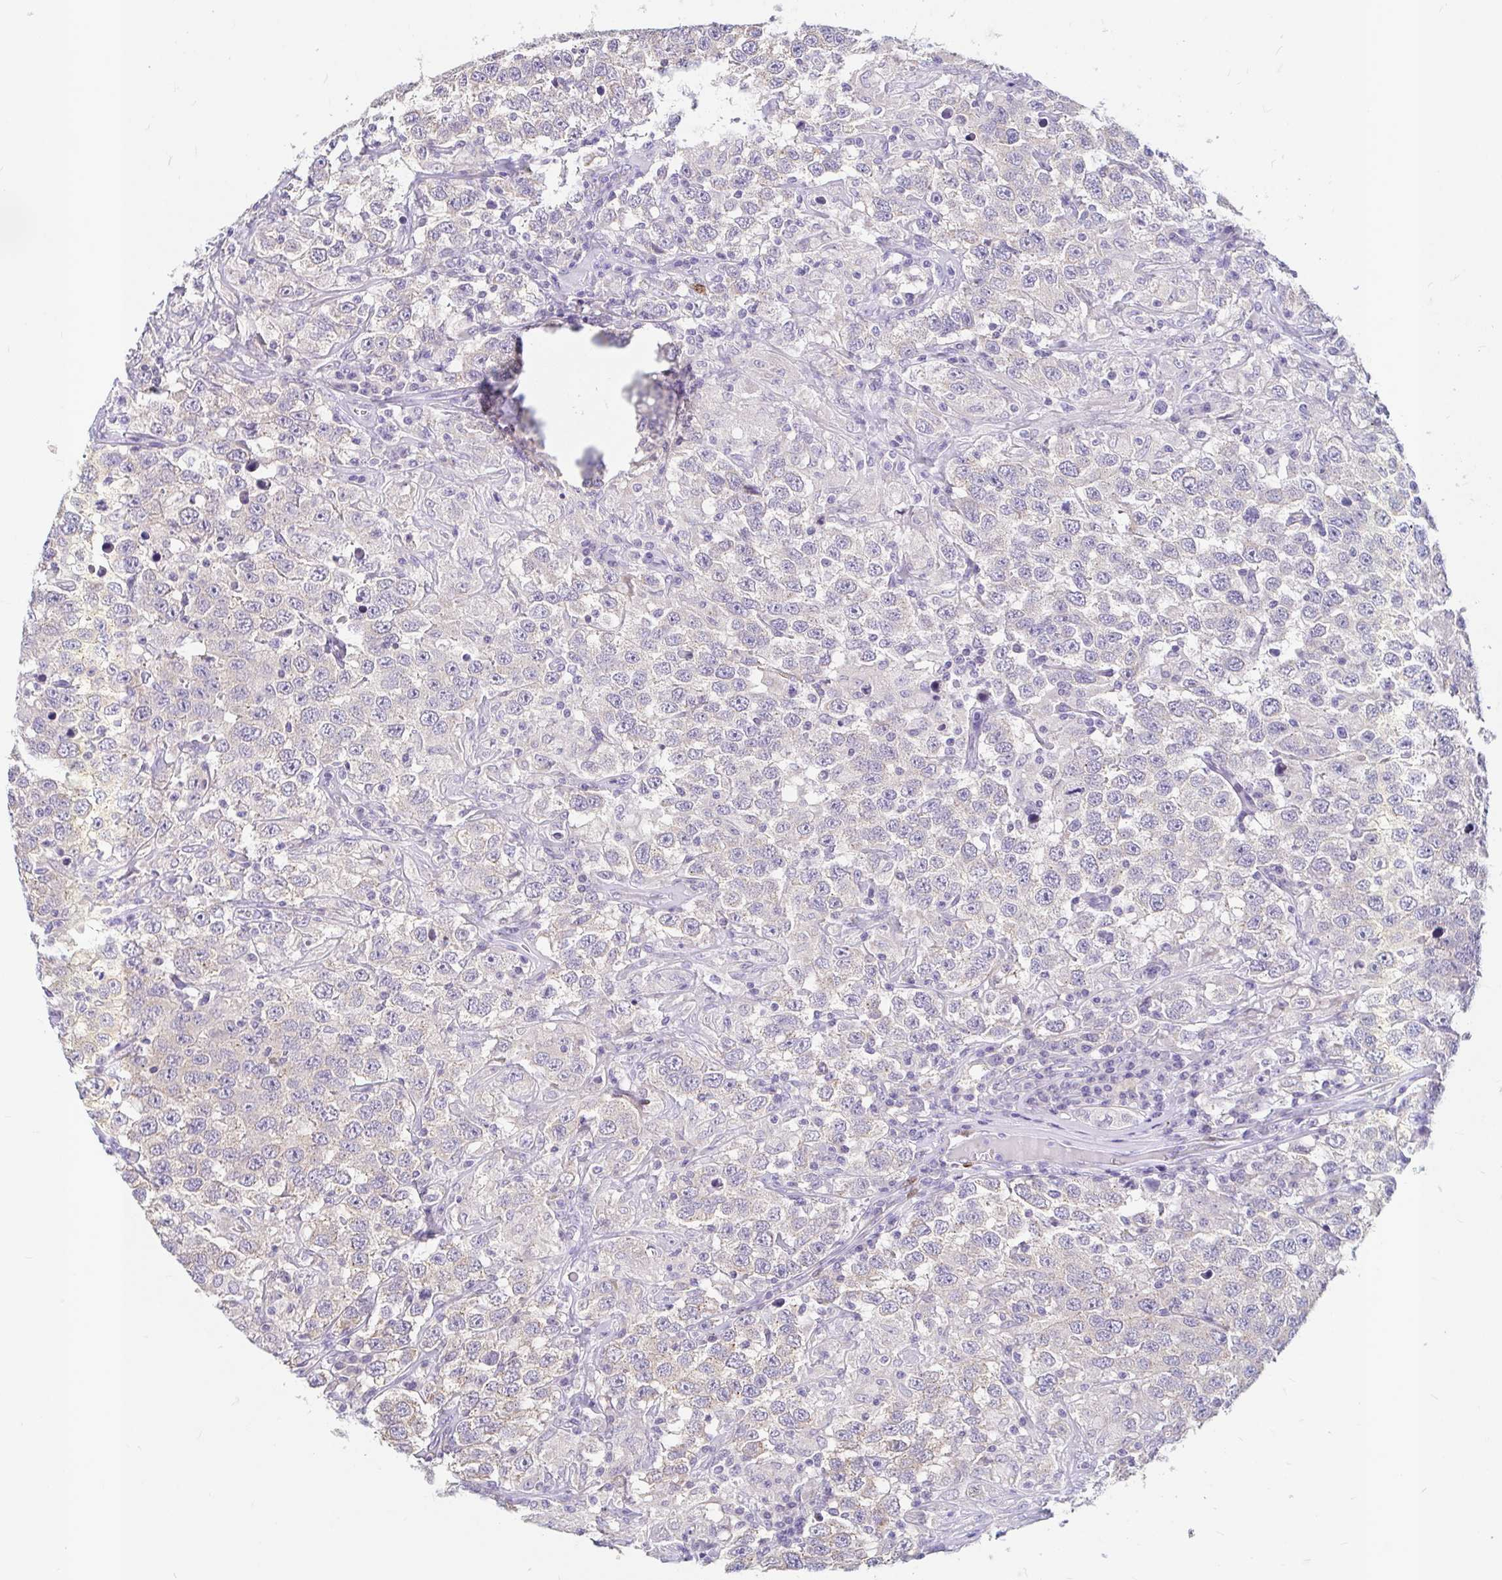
{"staining": {"intensity": "weak", "quantity": "<25%", "location": "cytoplasmic/membranous"}, "tissue": "testis cancer", "cell_type": "Tumor cells", "image_type": "cancer", "snomed": [{"axis": "morphology", "description": "Seminoma, NOS"}, {"axis": "topography", "description": "Testis"}], "caption": "Protein analysis of seminoma (testis) reveals no significant positivity in tumor cells.", "gene": "ADH1A", "patient": {"sex": "male", "age": 41}}